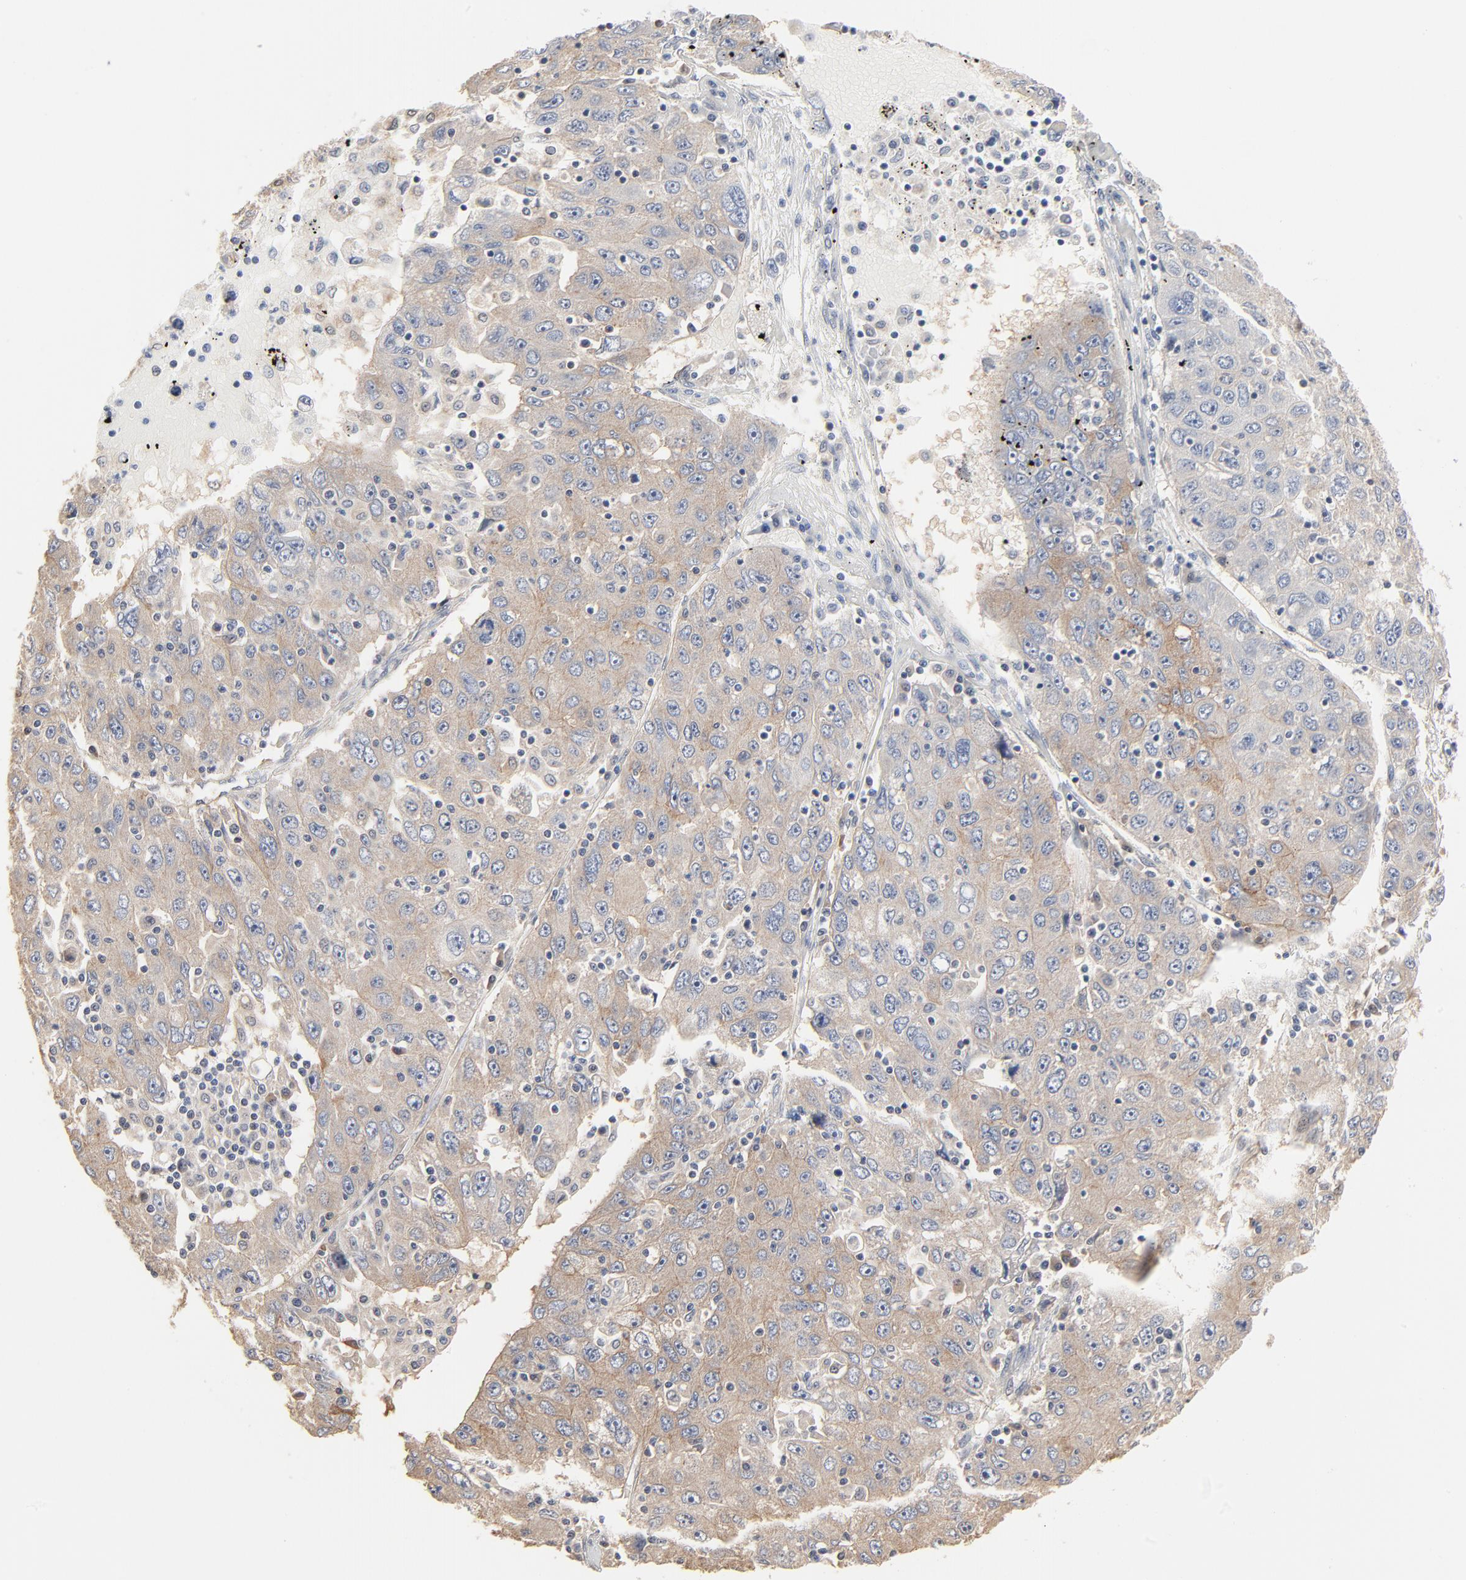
{"staining": {"intensity": "weak", "quantity": ">75%", "location": "cytoplasmic/membranous"}, "tissue": "liver cancer", "cell_type": "Tumor cells", "image_type": "cancer", "snomed": [{"axis": "morphology", "description": "Carcinoma, Hepatocellular, NOS"}, {"axis": "topography", "description": "Liver"}], "caption": "This is an image of immunohistochemistry (IHC) staining of liver hepatocellular carcinoma, which shows weak positivity in the cytoplasmic/membranous of tumor cells.", "gene": "EPCAM", "patient": {"sex": "male", "age": 49}}